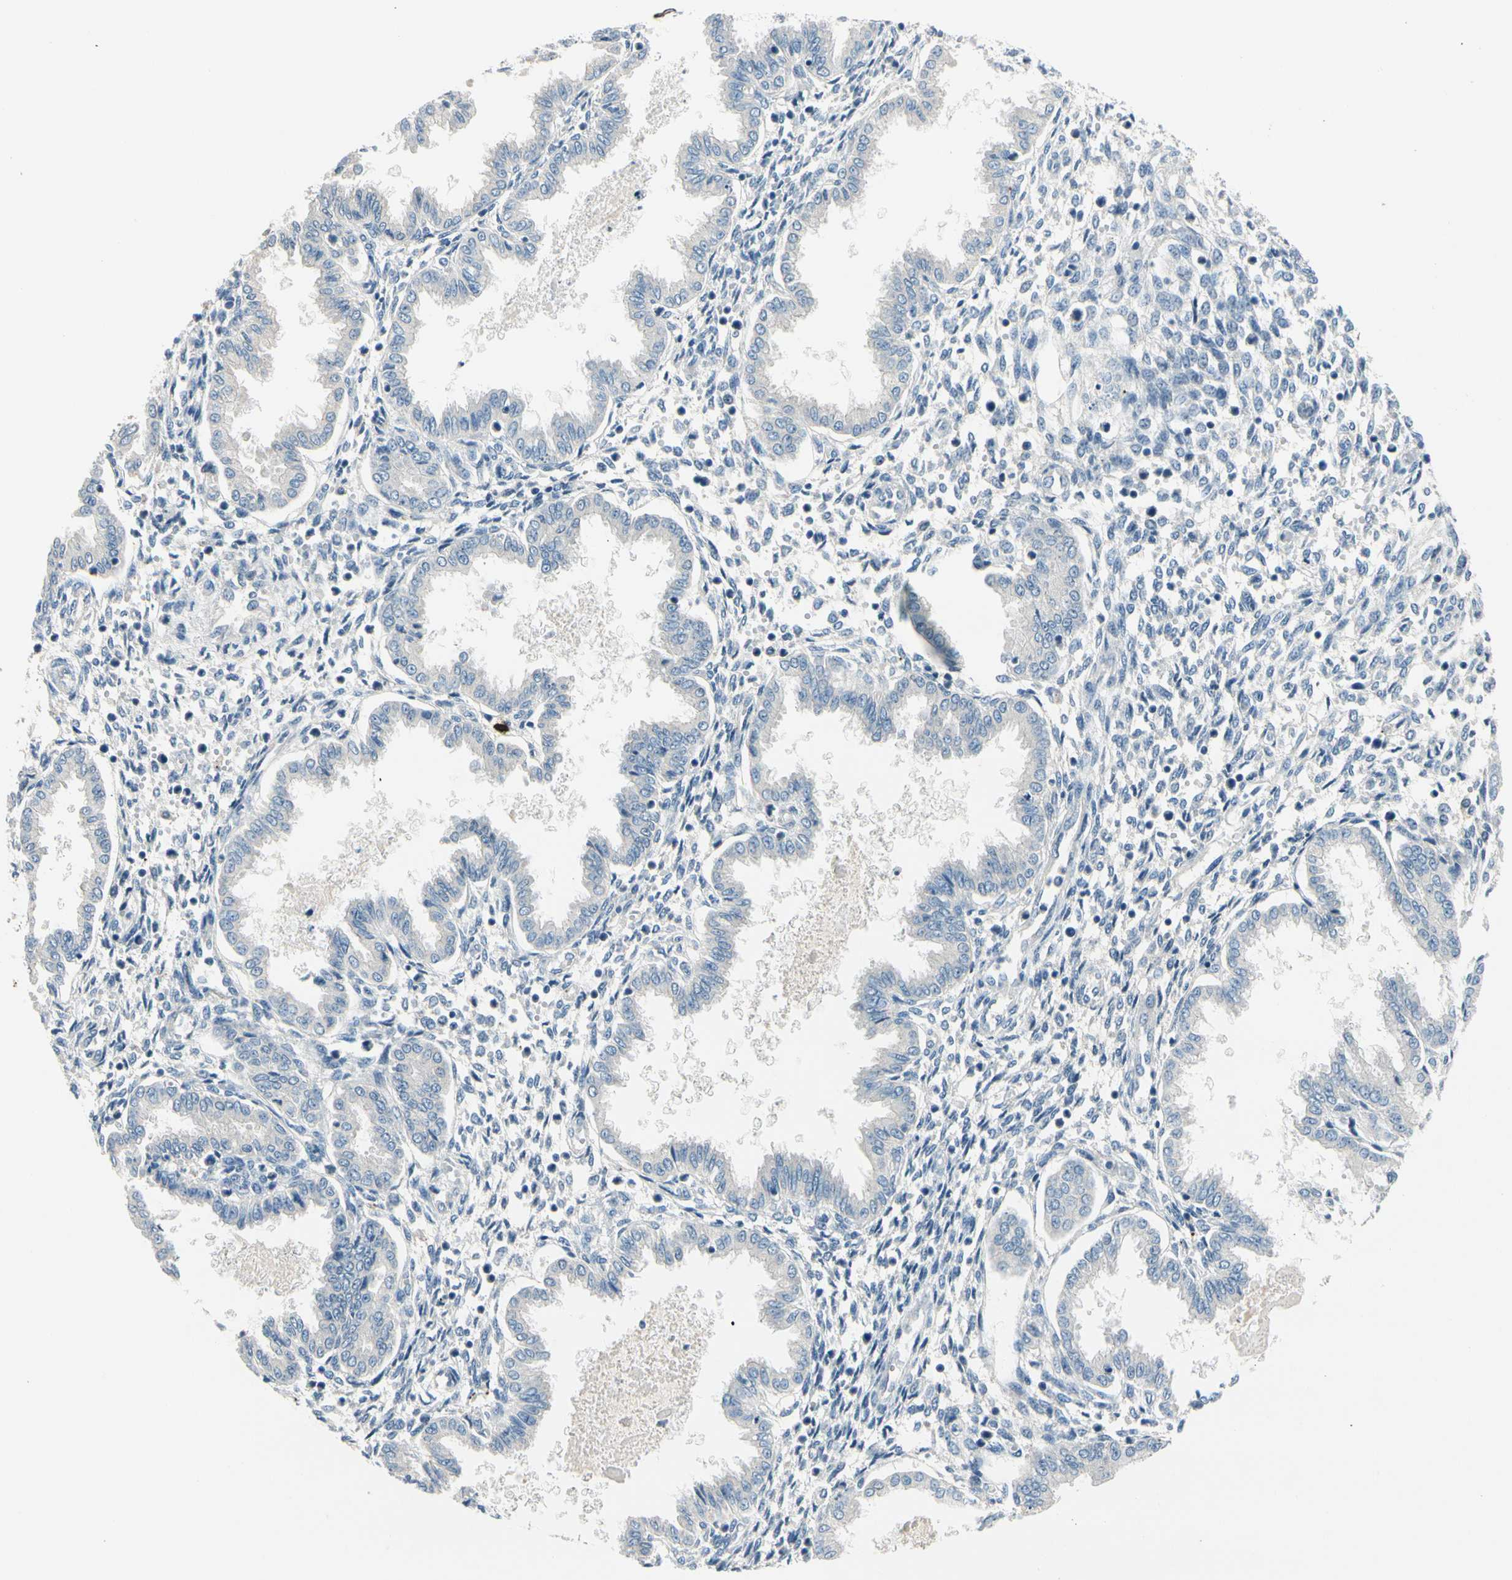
{"staining": {"intensity": "negative", "quantity": "none", "location": "none"}, "tissue": "endometrium", "cell_type": "Cells in endometrial stroma", "image_type": "normal", "snomed": [{"axis": "morphology", "description": "Normal tissue, NOS"}, {"axis": "topography", "description": "Endometrium"}], "caption": "Endometrium stained for a protein using immunohistochemistry displays no expression cells in endometrial stroma.", "gene": "CPA3", "patient": {"sex": "female", "age": 33}}